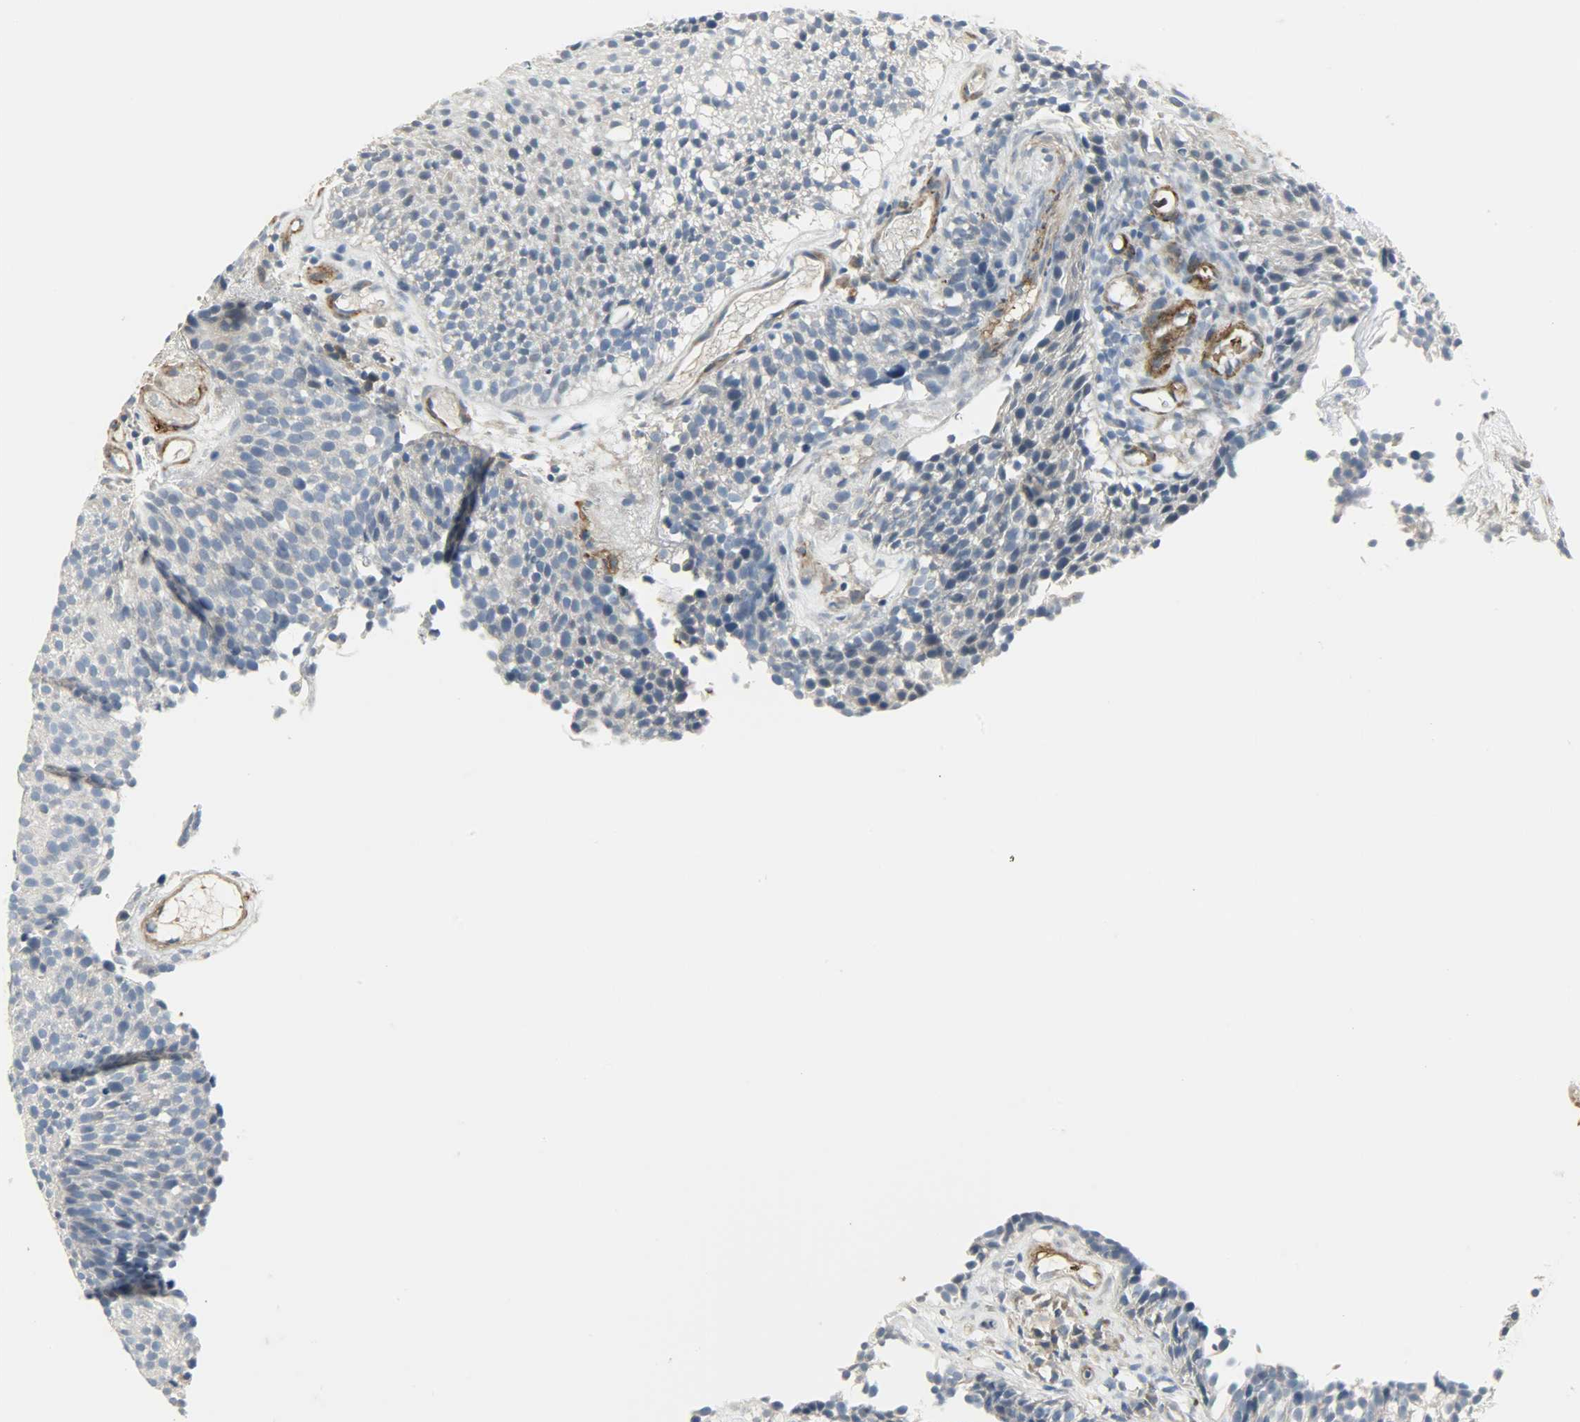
{"staining": {"intensity": "negative", "quantity": "none", "location": "none"}, "tissue": "urothelial cancer", "cell_type": "Tumor cells", "image_type": "cancer", "snomed": [{"axis": "morphology", "description": "Urothelial carcinoma, Low grade"}, {"axis": "topography", "description": "Urinary bladder"}], "caption": "Immunohistochemistry of urothelial carcinoma (low-grade) reveals no staining in tumor cells.", "gene": "ENPEP", "patient": {"sex": "male", "age": 85}}